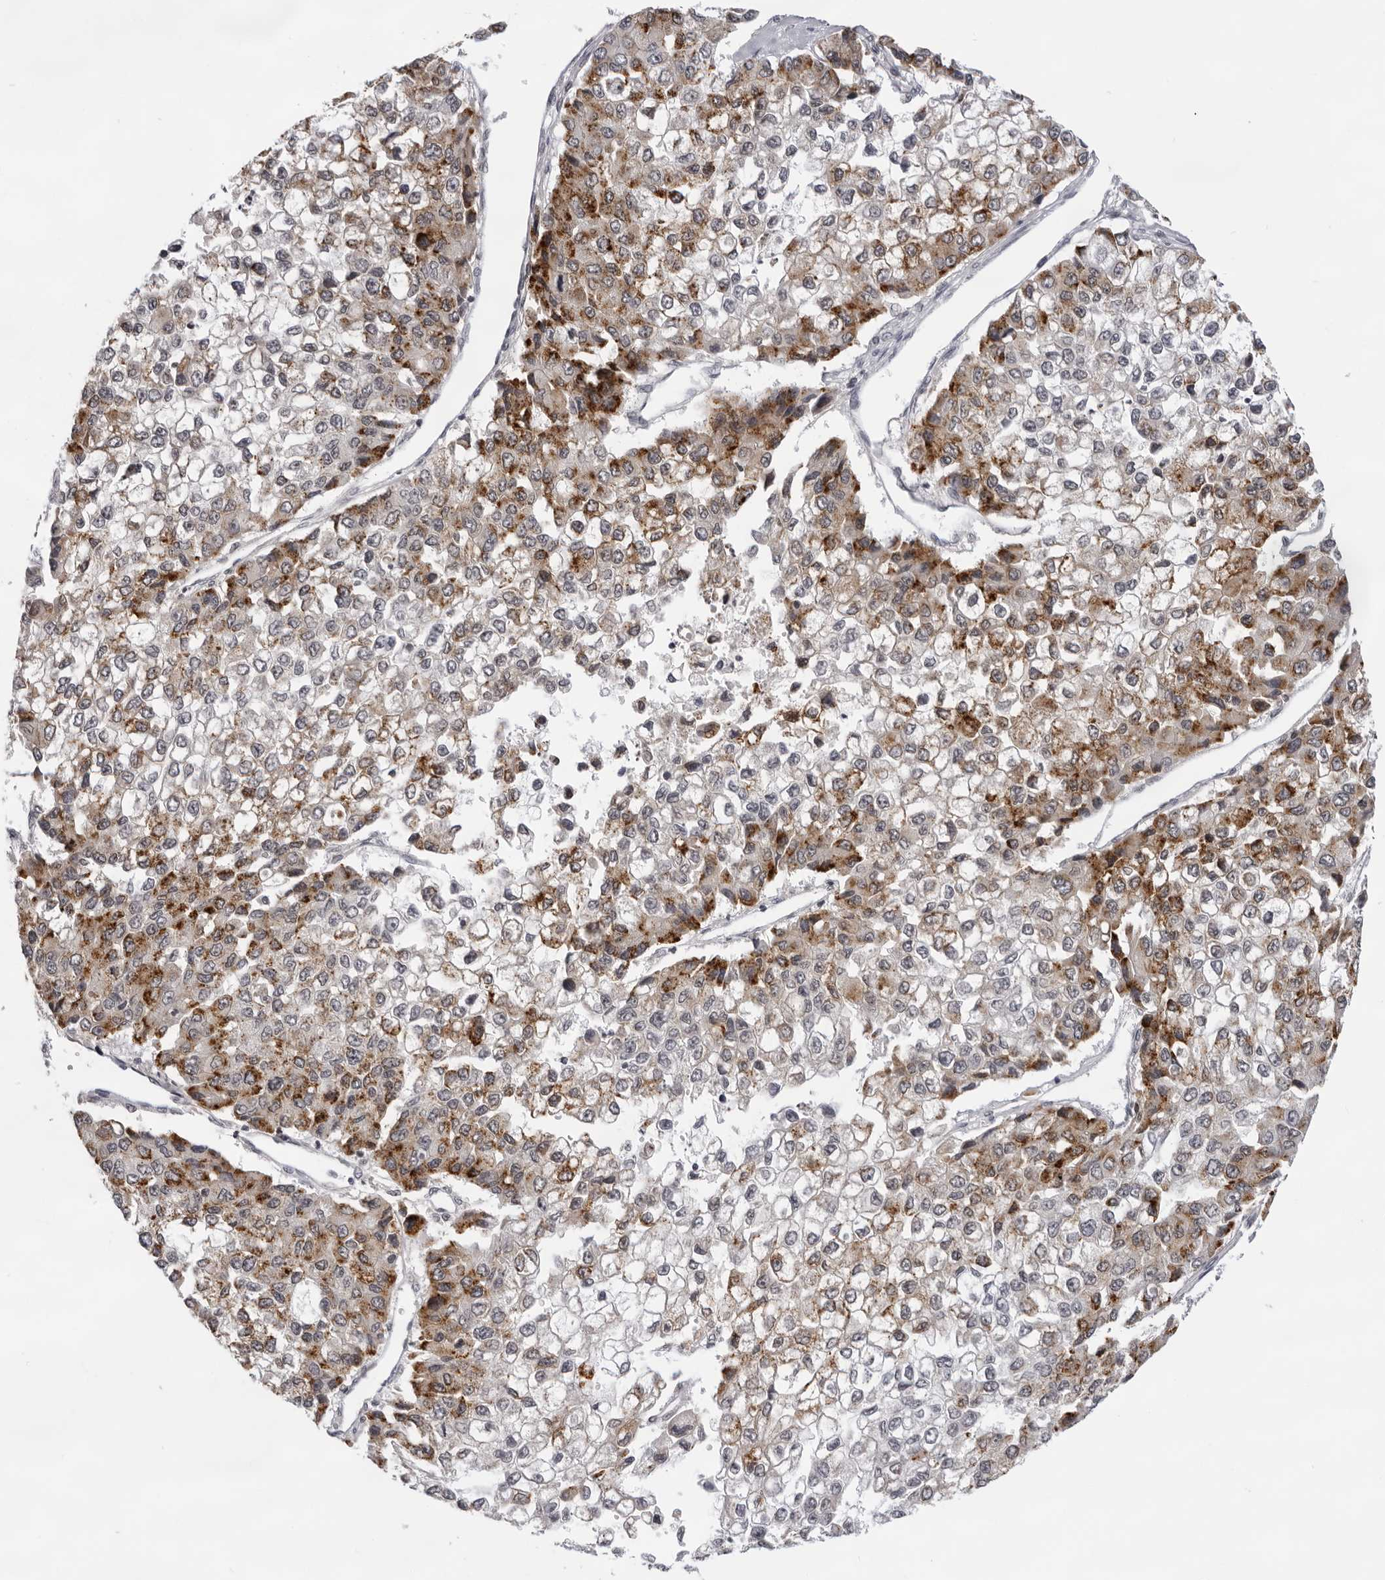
{"staining": {"intensity": "moderate", "quantity": ">75%", "location": "cytoplasmic/membranous"}, "tissue": "liver cancer", "cell_type": "Tumor cells", "image_type": "cancer", "snomed": [{"axis": "morphology", "description": "Carcinoma, Hepatocellular, NOS"}, {"axis": "topography", "description": "Liver"}], "caption": "A high-resolution photomicrograph shows immunohistochemistry staining of hepatocellular carcinoma (liver), which shows moderate cytoplasmic/membranous positivity in about >75% of tumor cells.", "gene": "ACP6", "patient": {"sex": "female", "age": 66}}